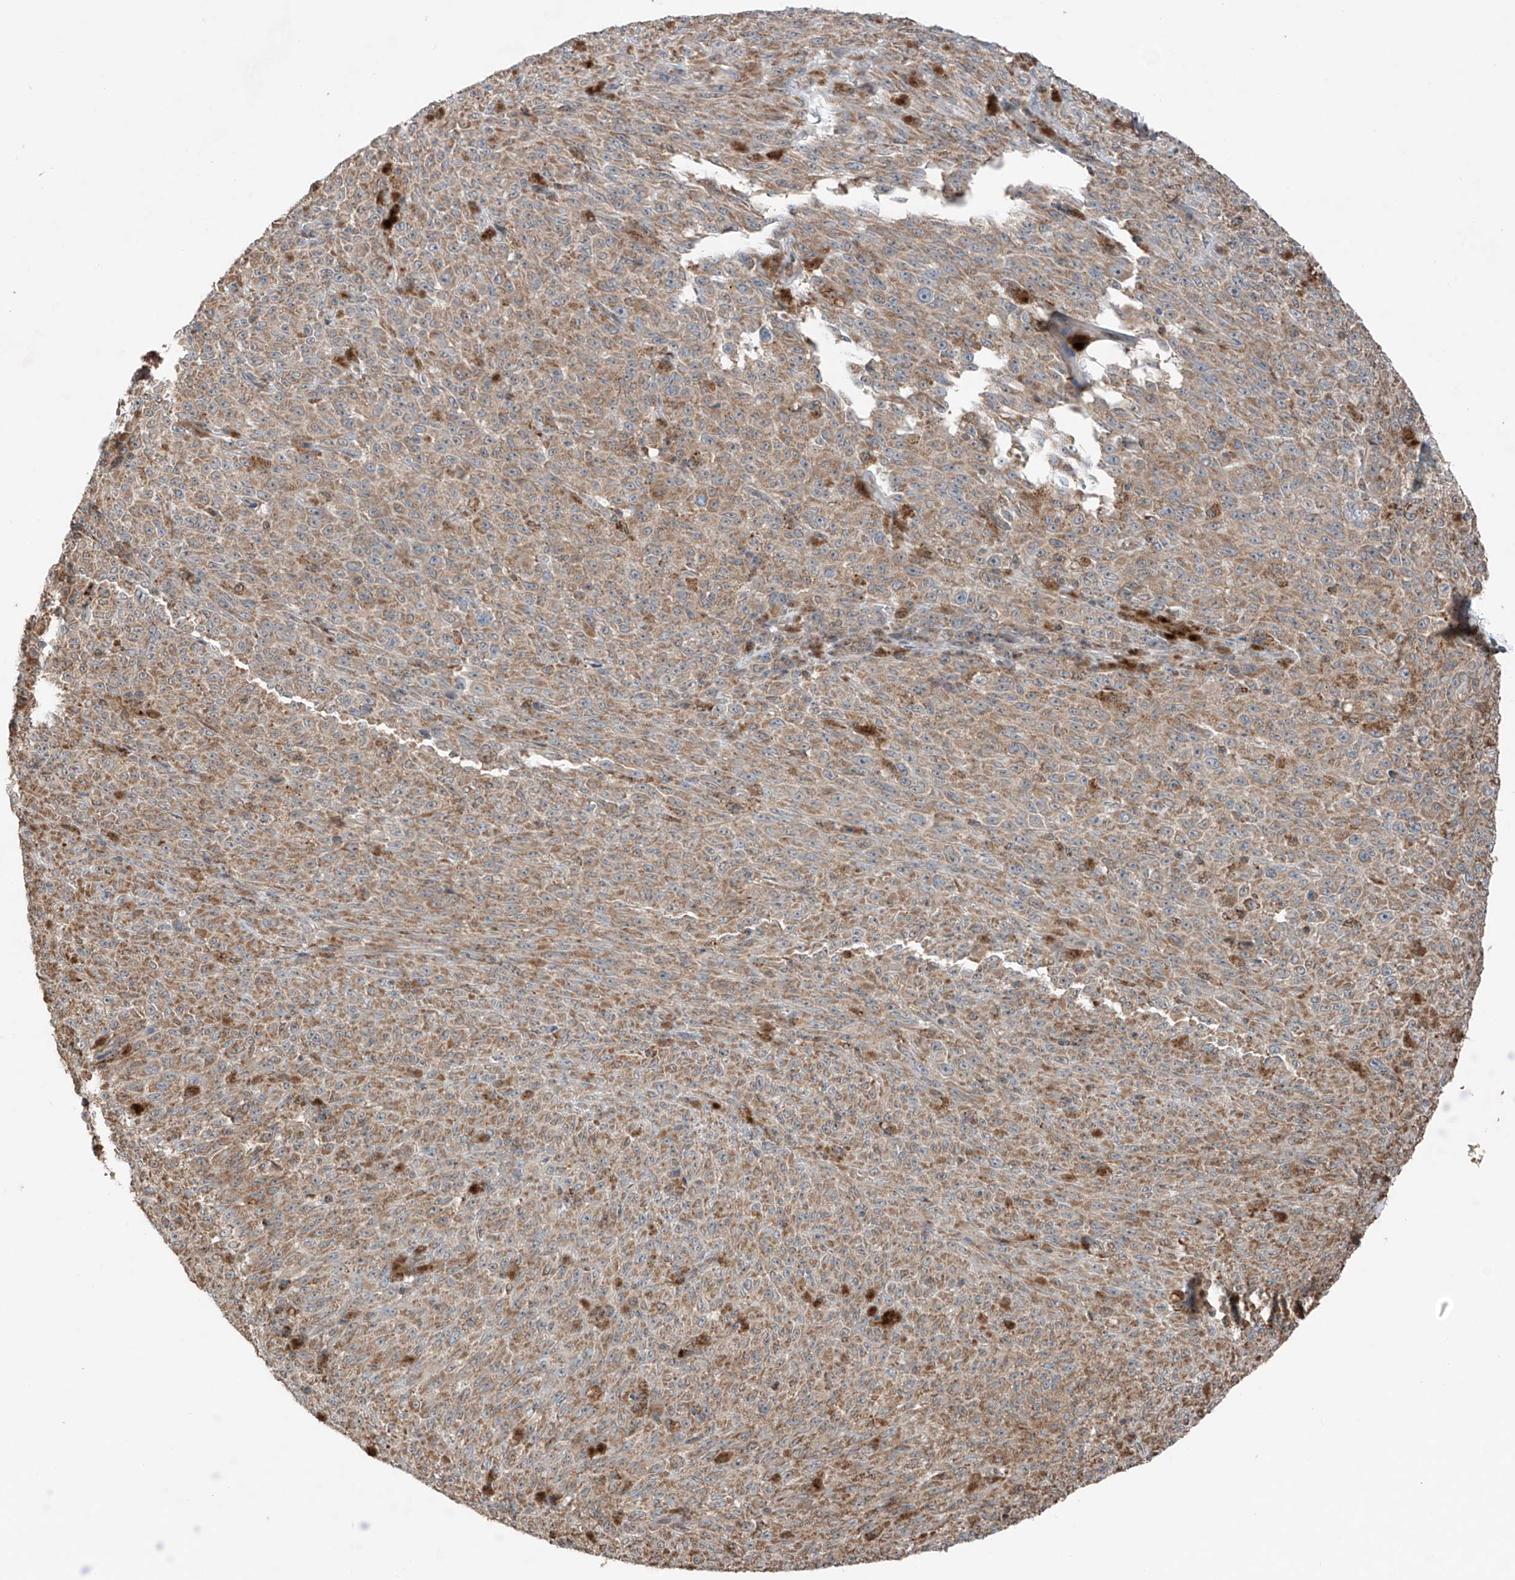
{"staining": {"intensity": "moderate", "quantity": ">75%", "location": "cytoplasmic/membranous"}, "tissue": "melanoma", "cell_type": "Tumor cells", "image_type": "cancer", "snomed": [{"axis": "morphology", "description": "Malignant melanoma, NOS"}, {"axis": "topography", "description": "Skin"}], "caption": "The image demonstrates immunohistochemical staining of melanoma. There is moderate cytoplasmic/membranous staining is present in approximately >75% of tumor cells.", "gene": "SAMD3", "patient": {"sex": "female", "age": 82}}